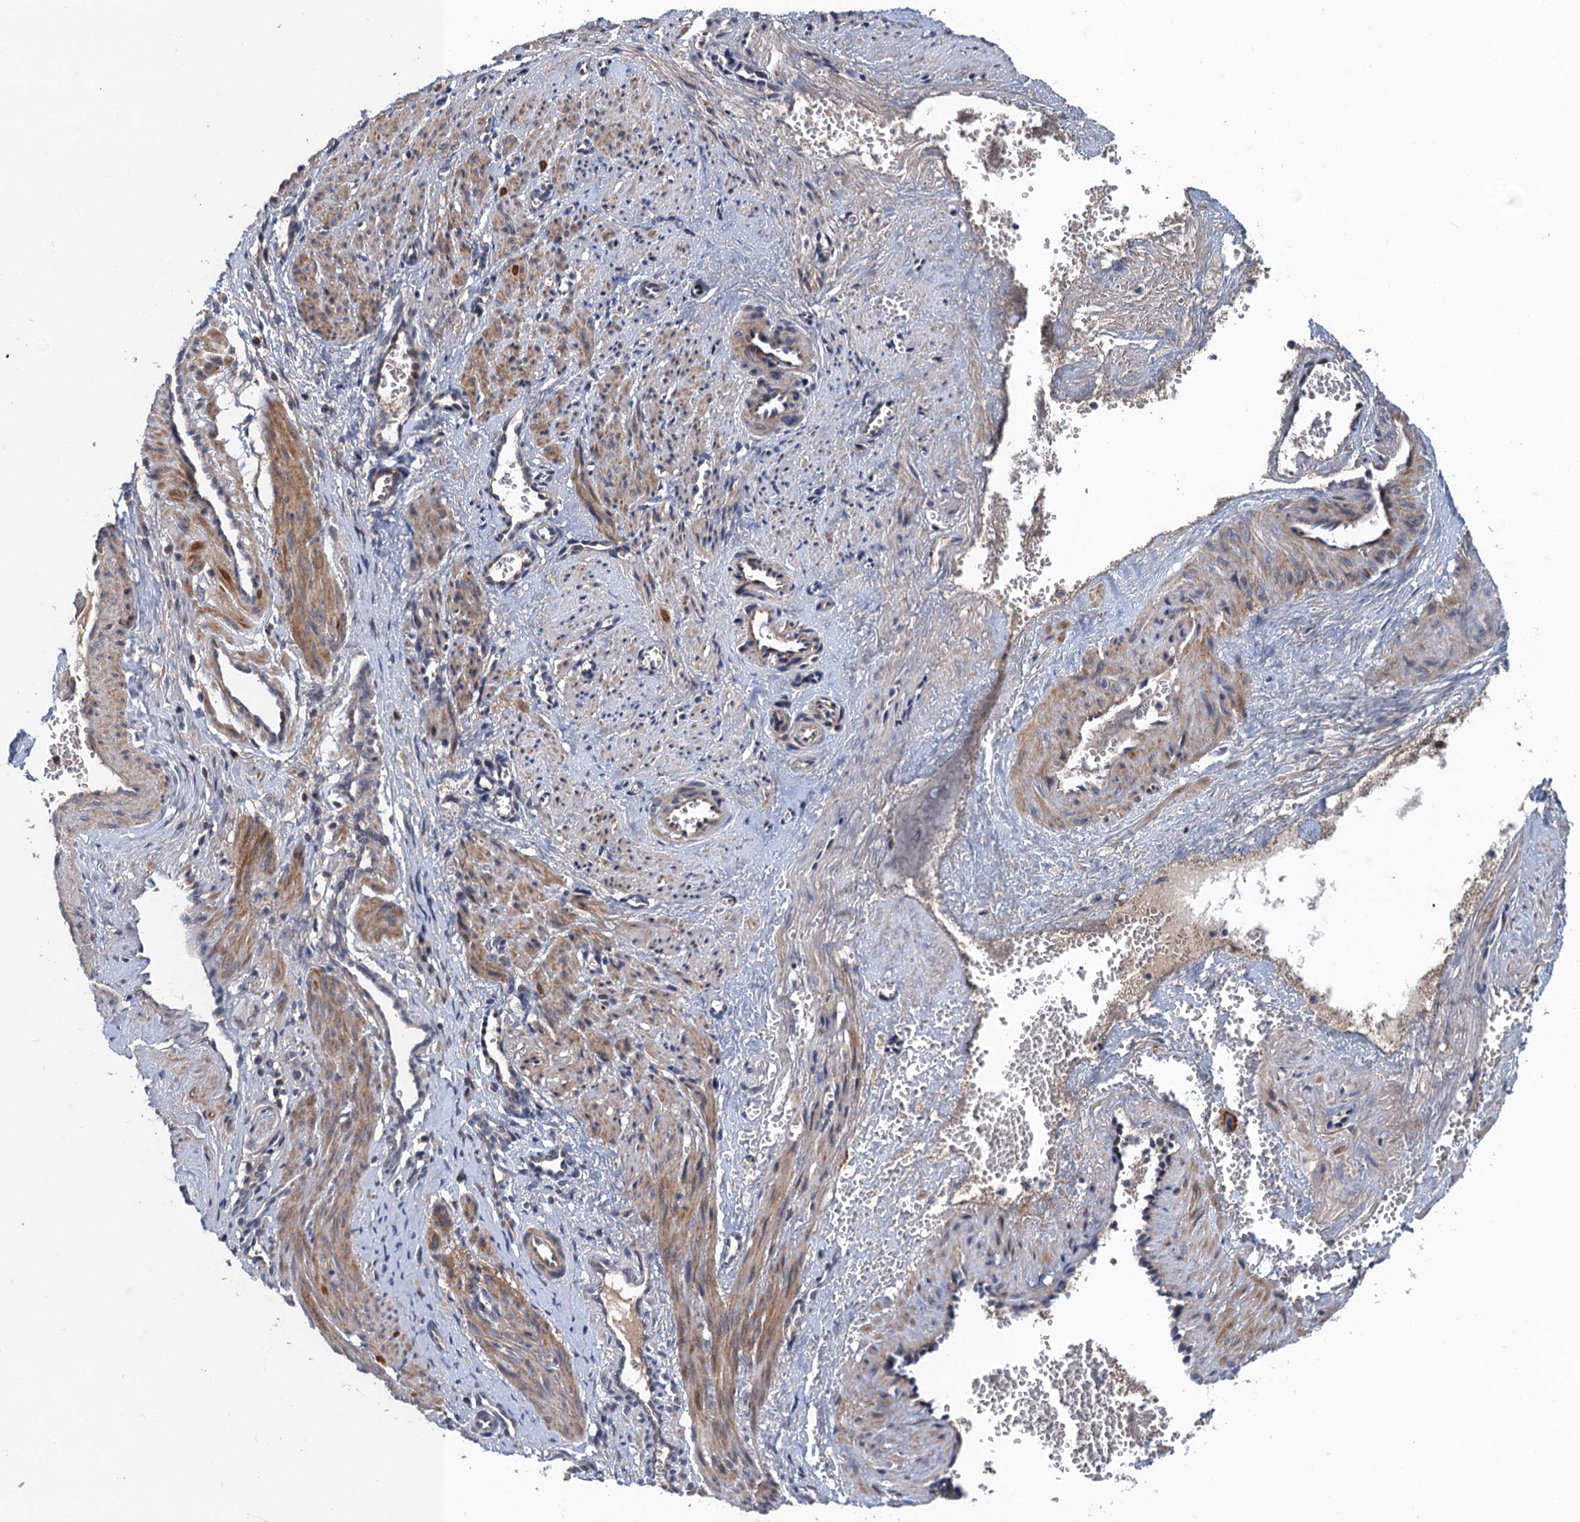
{"staining": {"intensity": "moderate", "quantity": ">75%", "location": "cytoplasmic/membranous"}, "tissue": "smooth muscle", "cell_type": "Smooth muscle cells", "image_type": "normal", "snomed": [{"axis": "morphology", "description": "Normal tissue, NOS"}, {"axis": "topography", "description": "Endometrium"}], "caption": "DAB (3,3'-diaminobenzidine) immunohistochemical staining of benign smooth muscle reveals moderate cytoplasmic/membranous protein staining in approximately >75% of smooth muscle cells.", "gene": "MDM1", "patient": {"sex": "female", "age": 33}}